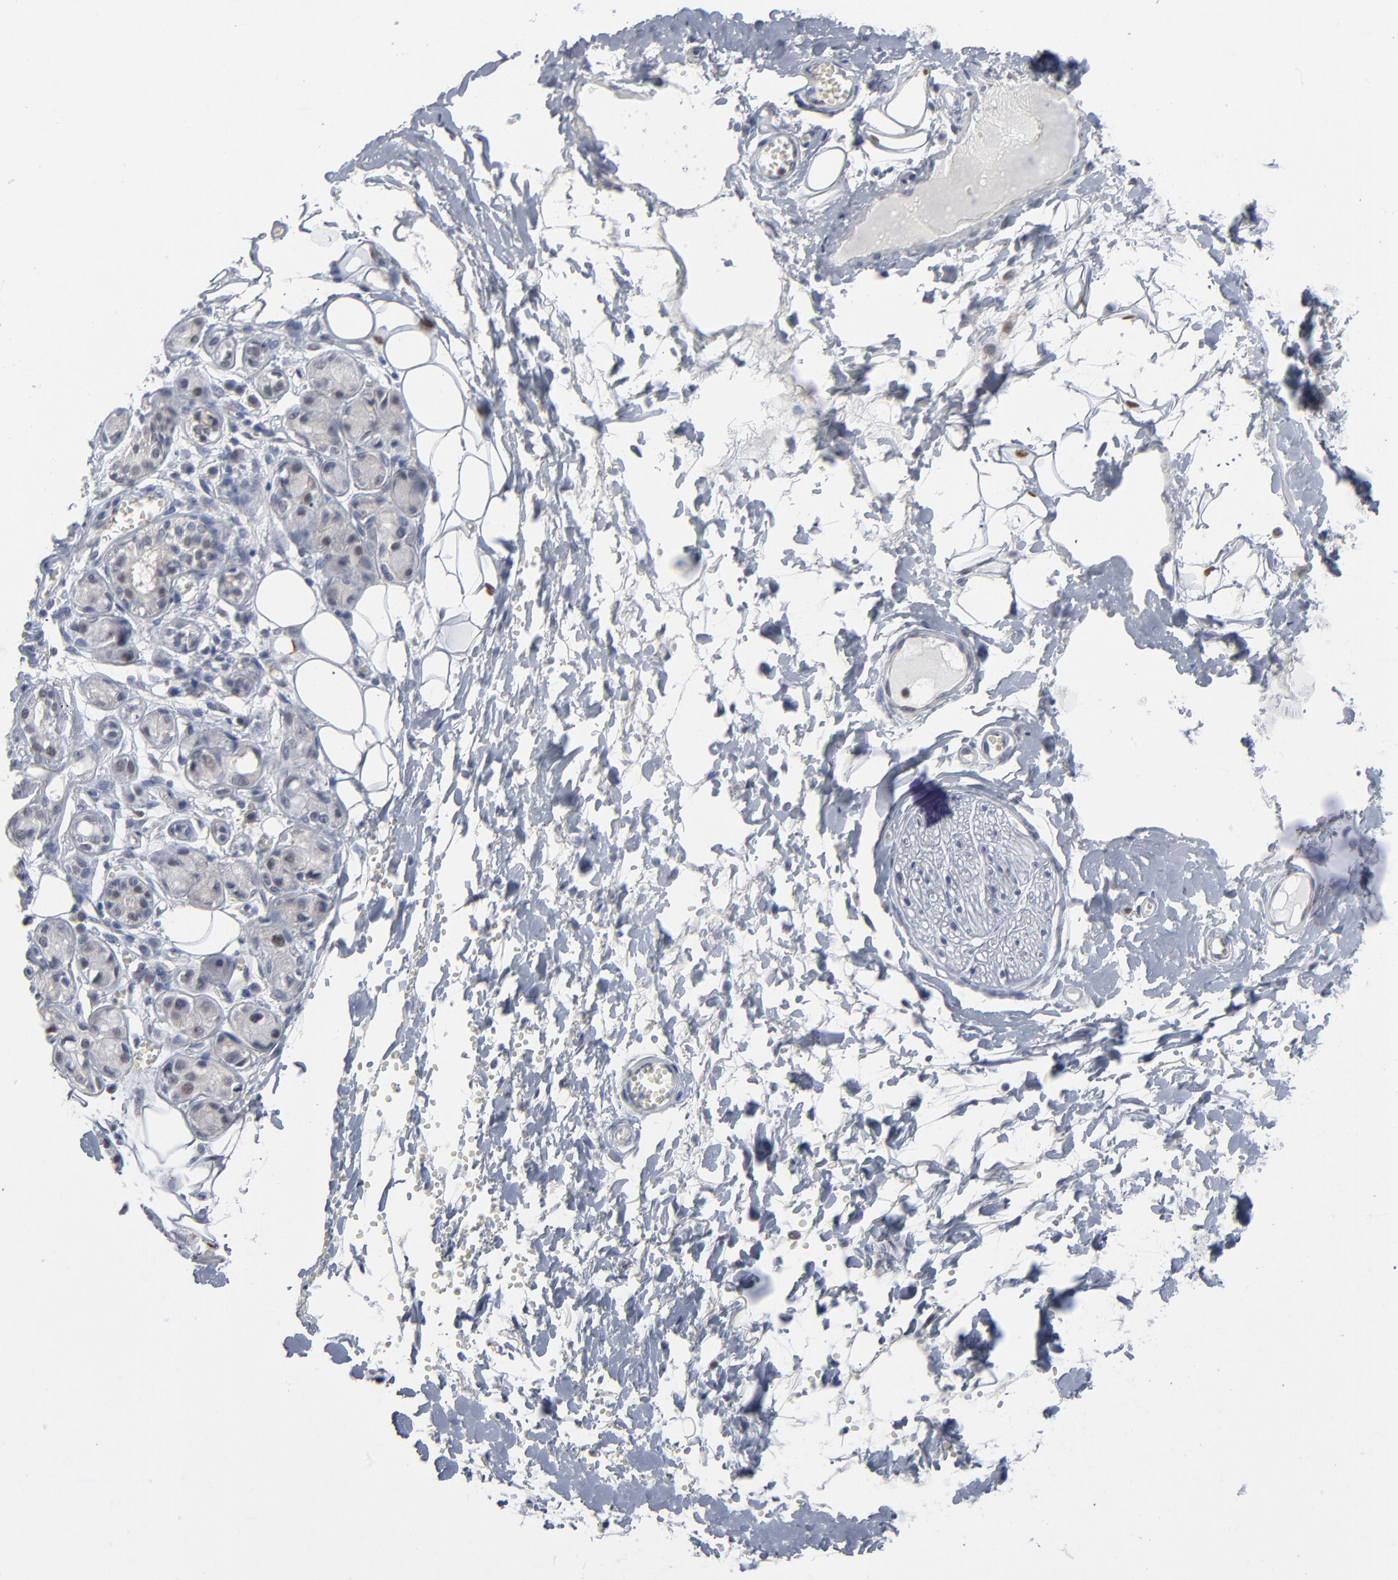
{"staining": {"intensity": "moderate", "quantity": "<25%", "location": "nuclear"}, "tissue": "adipose tissue", "cell_type": "Adipocytes", "image_type": "normal", "snomed": [{"axis": "morphology", "description": "Normal tissue, NOS"}, {"axis": "morphology", "description": "Inflammation, NOS"}, {"axis": "topography", "description": "Salivary gland"}, {"axis": "topography", "description": "Peripheral nerve tissue"}], "caption": "Human adipose tissue stained for a protein (brown) reveals moderate nuclear positive staining in about <25% of adipocytes.", "gene": "FOXN2", "patient": {"sex": "female", "age": 75}}